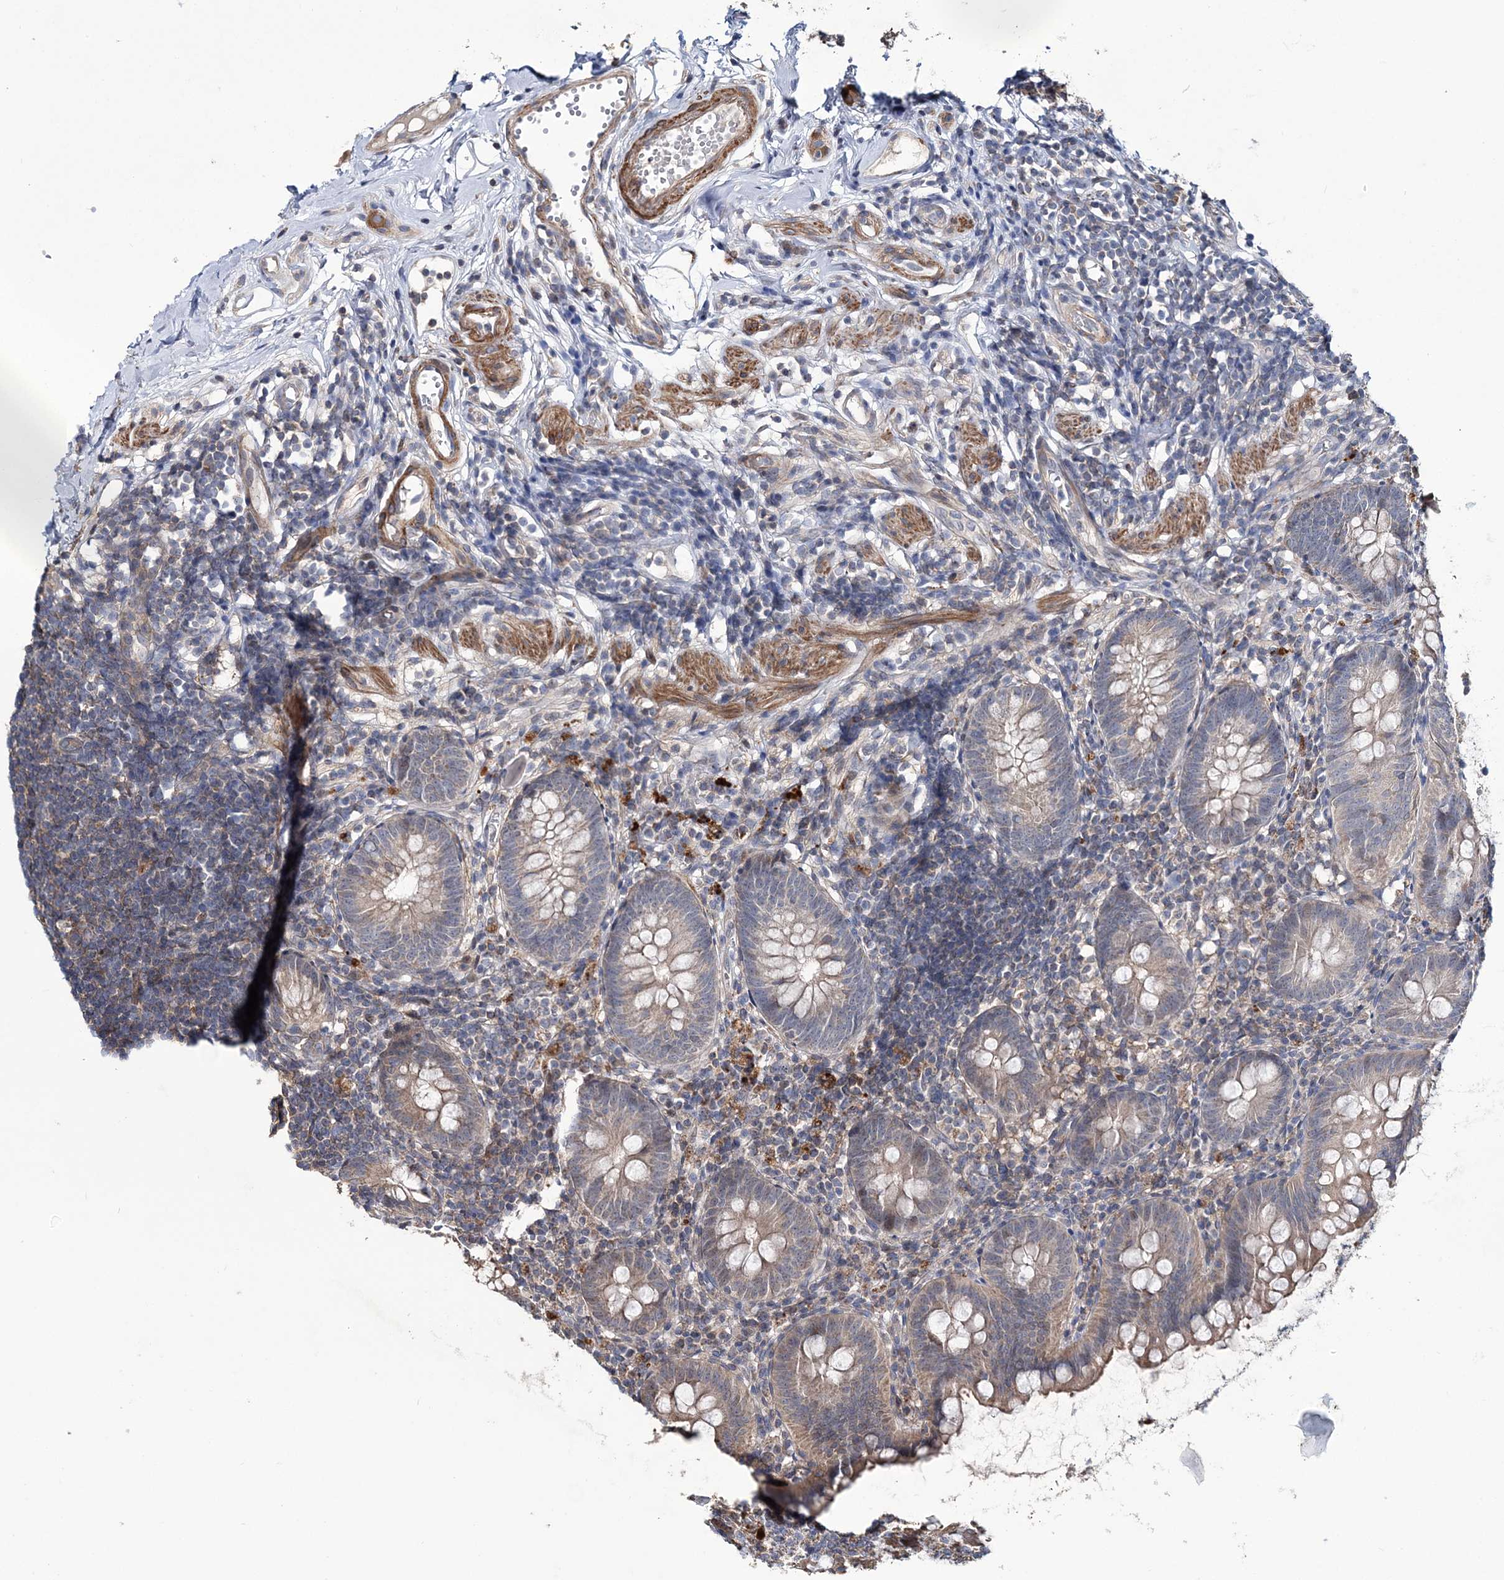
{"staining": {"intensity": "weak", "quantity": "<25%", "location": "cytoplasmic/membranous"}, "tissue": "appendix", "cell_type": "Glandular cells", "image_type": "normal", "snomed": [{"axis": "morphology", "description": "Normal tissue, NOS"}, {"axis": "topography", "description": "Appendix"}], "caption": "High power microscopy image of an immunohistochemistry (IHC) image of normal appendix, revealing no significant expression in glandular cells.", "gene": "PPP2R2B", "patient": {"sex": "female", "age": 62}}